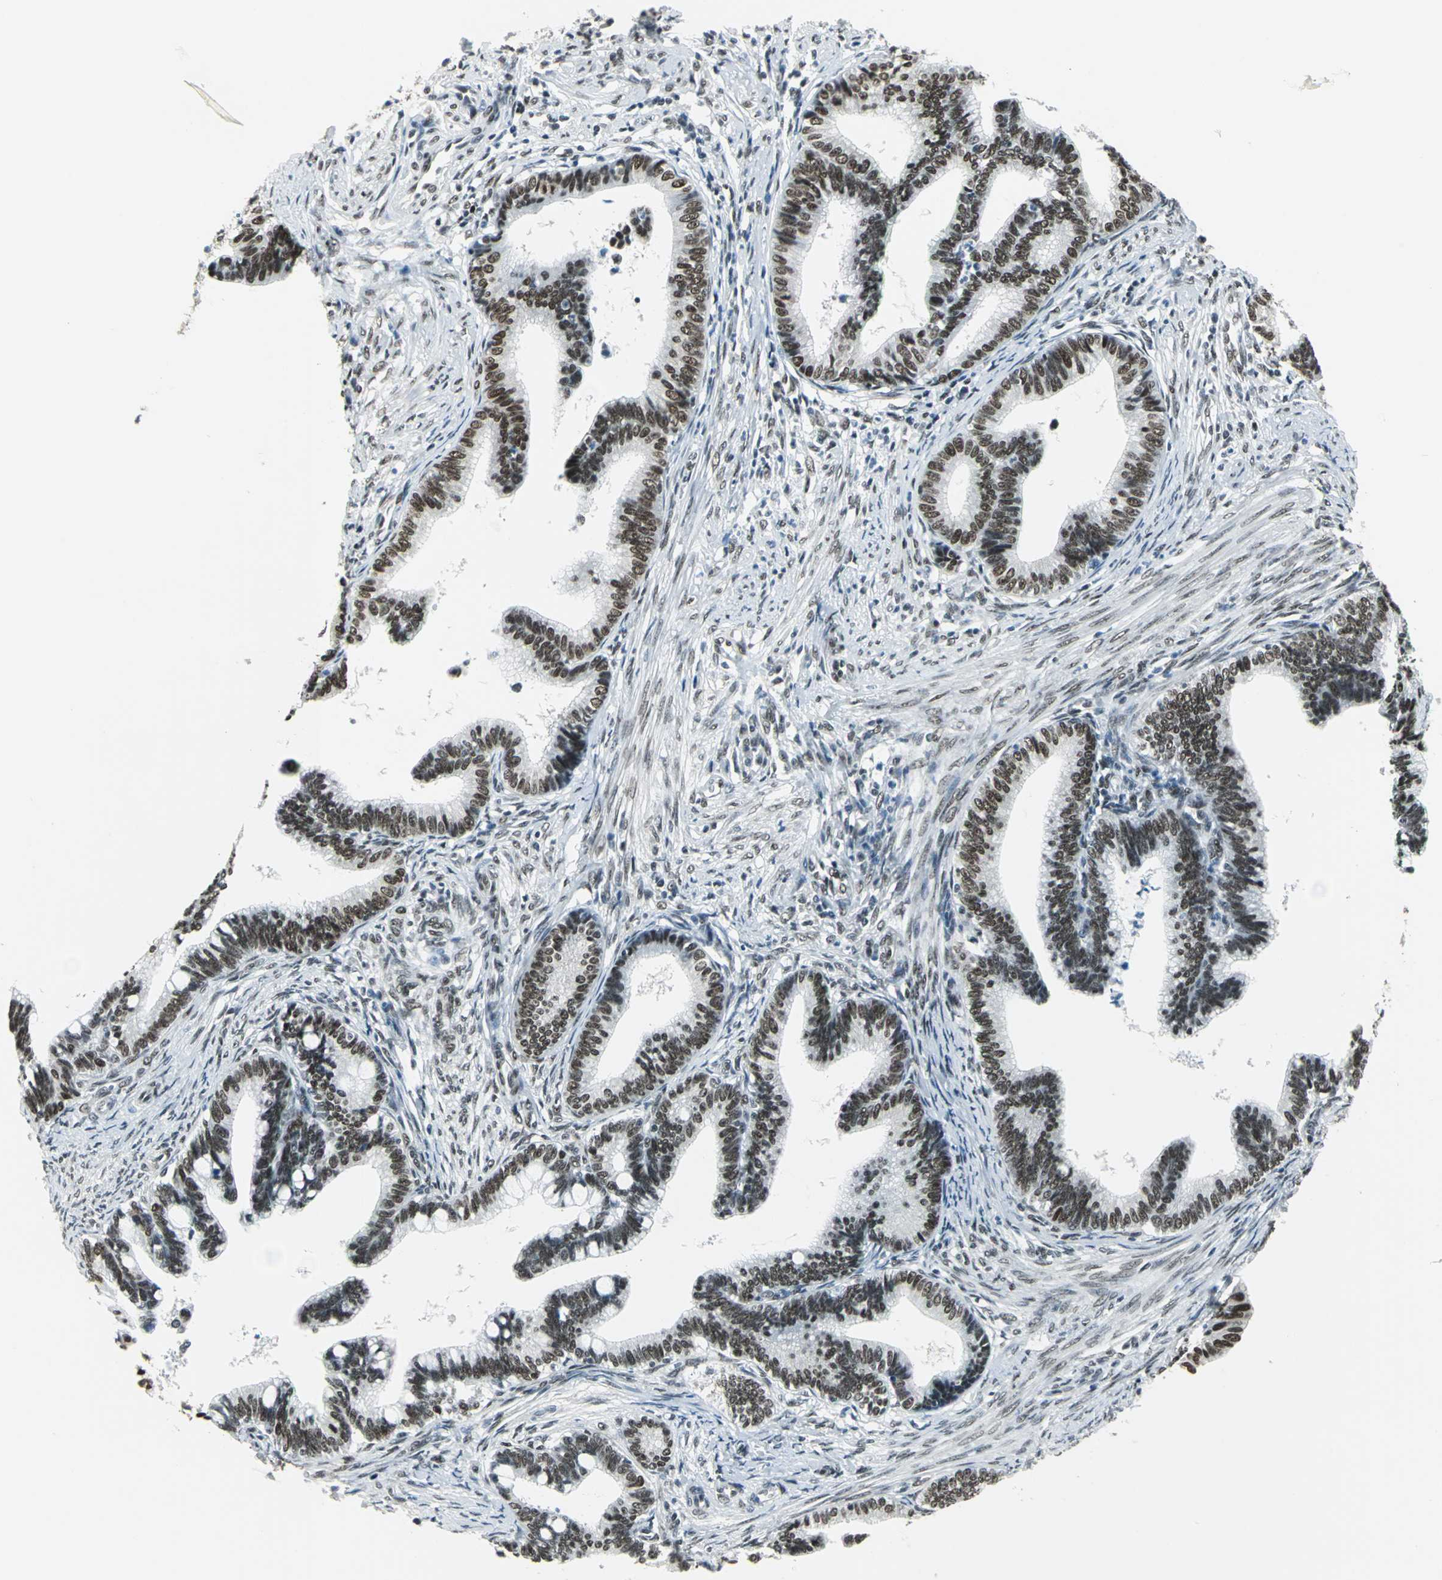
{"staining": {"intensity": "moderate", "quantity": ">75%", "location": "nuclear"}, "tissue": "cervical cancer", "cell_type": "Tumor cells", "image_type": "cancer", "snomed": [{"axis": "morphology", "description": "Adenocarcinoma, NOS"}, {"axis": "topography", "description": "Cervix"}], "caption": "Immunohistochemical staining of human cervical adenocarcinoma shows medium levels of moderate nuclear expression in about >75% of tumor cells. The staining was performed using DAB, with brown indicating positive protein expression. Nuclei are stained blue with hematoxylin.", "gene": "ADNP", "patient": {"sex": "female", "age": 36}}